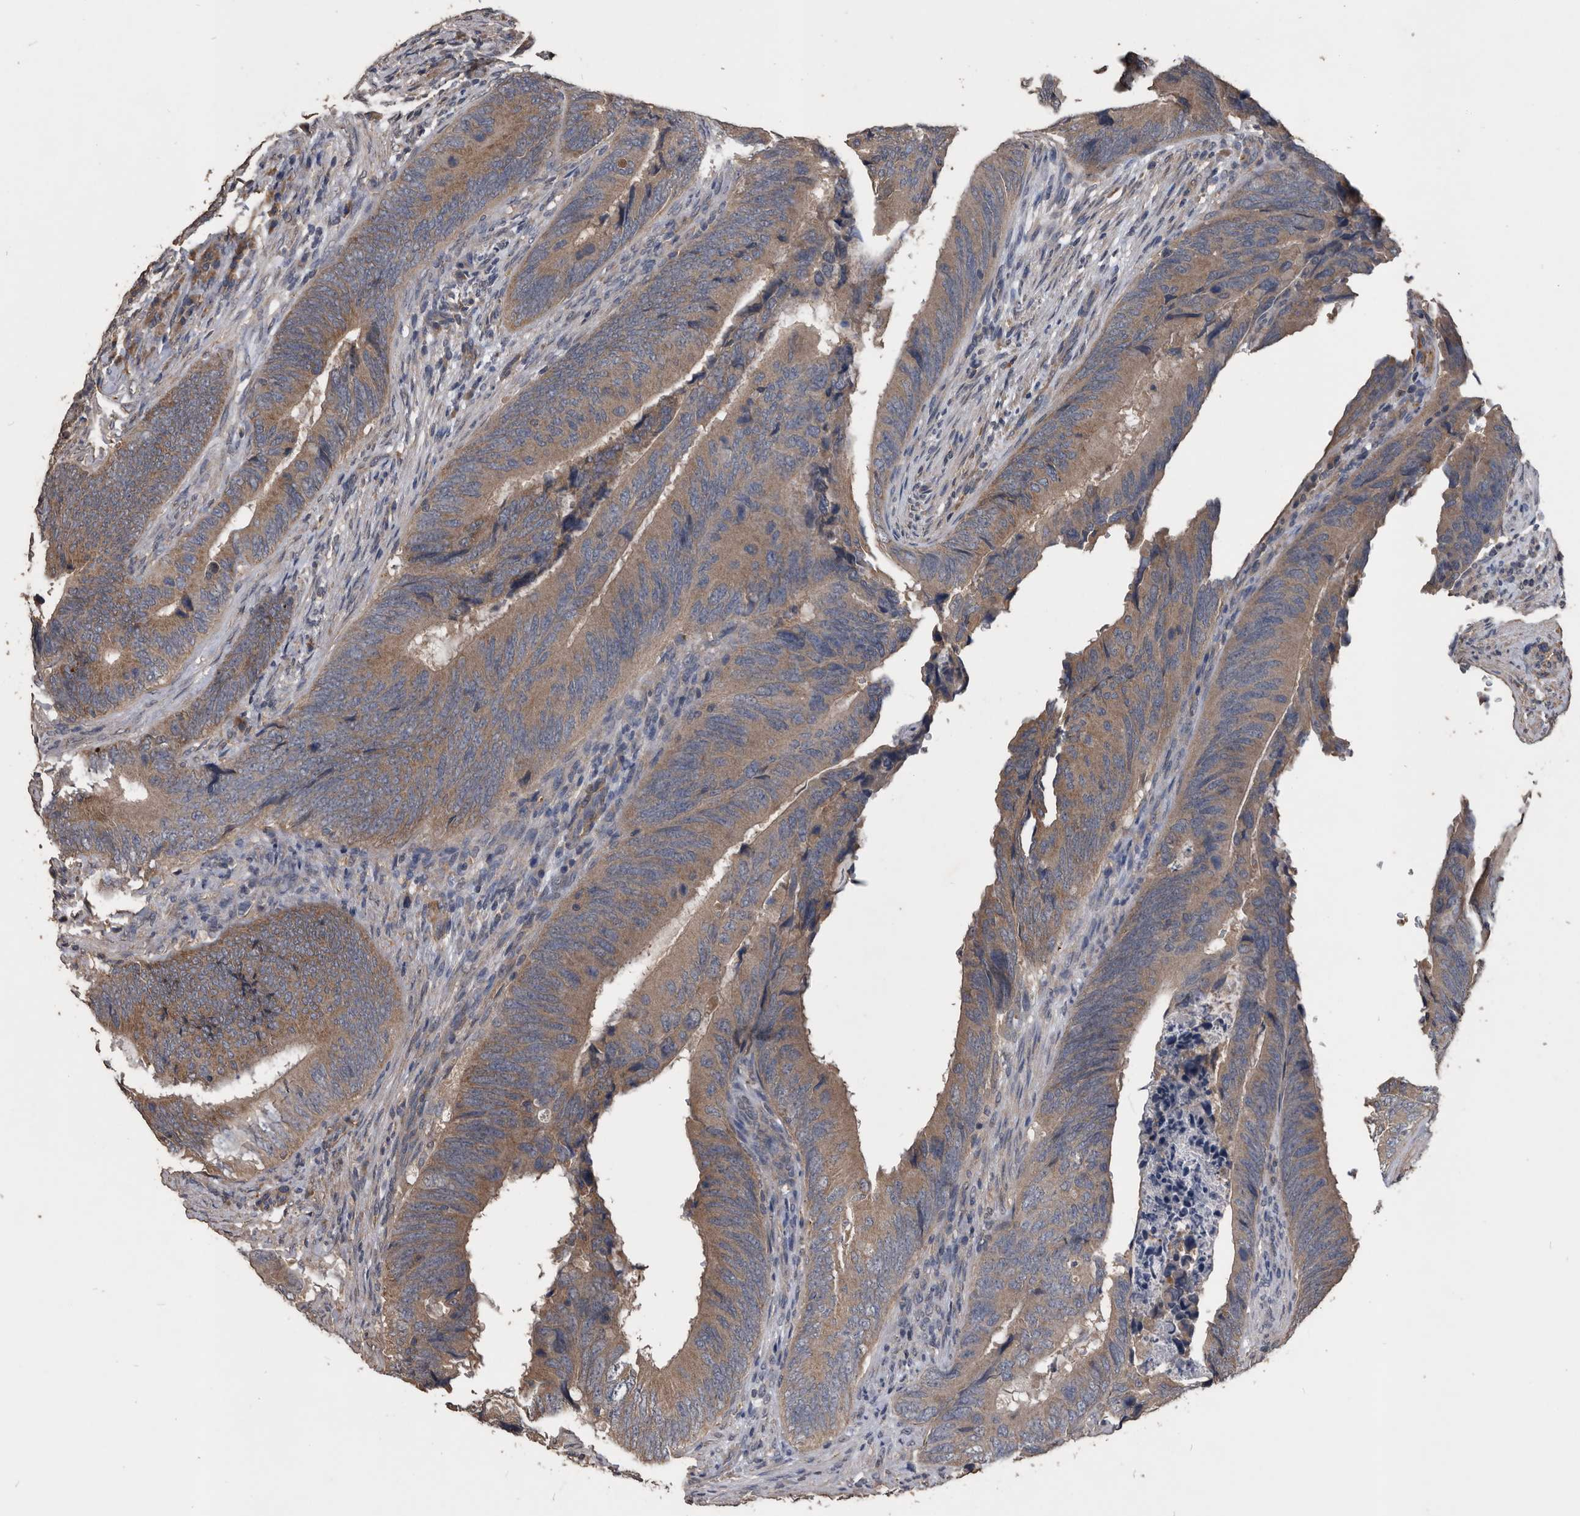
{"staining": {"intensity": "moderate", "quantity": ">75%", "location": "cytoplasmic/membranous"}, "tissue": "colorectal cancer", "cell_type": "Tumor cells", "image_type": "cancer", "snomed": [{"axis": "morphology", "description": "Normal tissue, NOS"}, {"axis": "morphology", "description": "Adenocarcinoma, NOS"}, {"axis": "topography", "description": "Colon"}], "caption": "Protein staining reveals moderate cytoplasmic/membranous staining in about >75% of tumor cells in colorectal adenocarcinoma.", "gene": "NRBP1", "patient": {"sex": "male", "age": 56}}